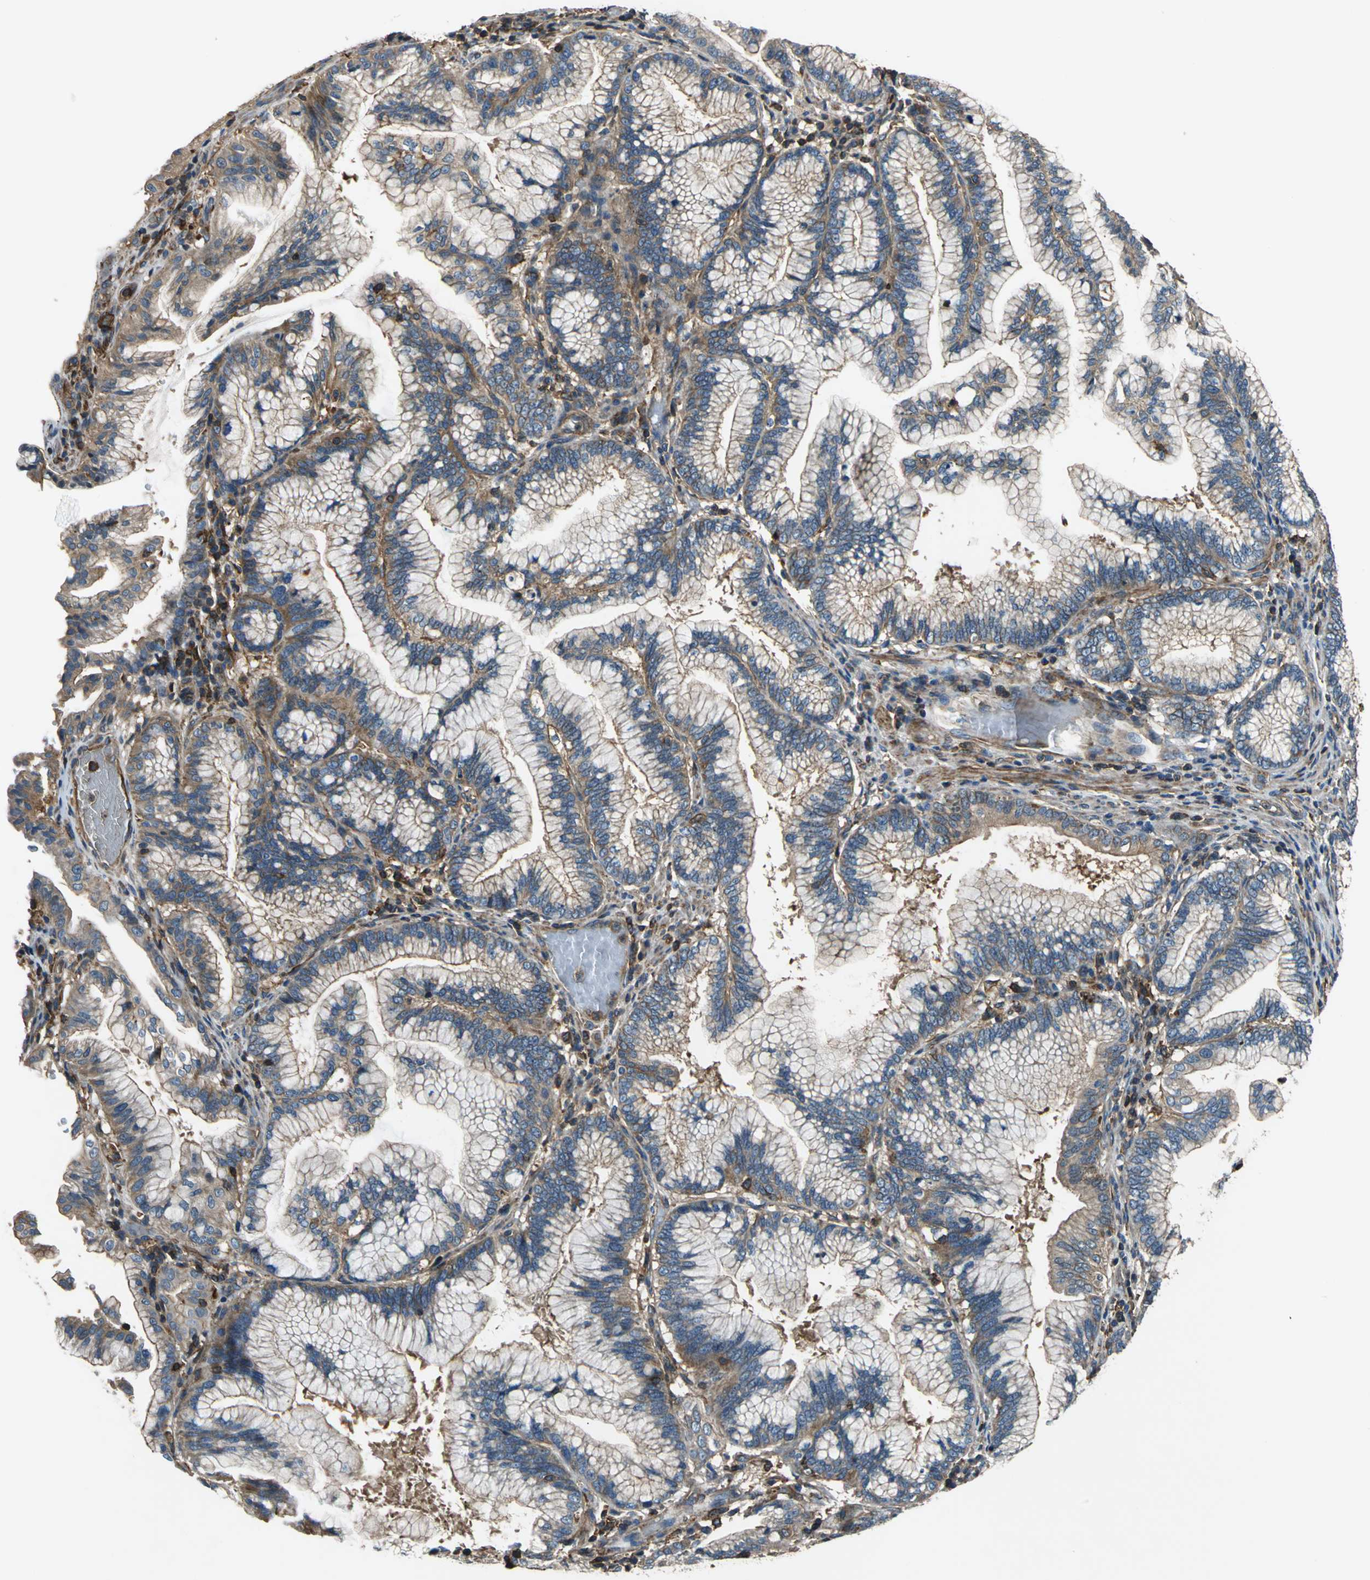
{"staining": {"intensity": "strong", "quantity": ">75%", "location": "cytoplasmic/membranous"}, "tissue": "pancreatic cancer", "cell_type": "Tumor cells", "image_type": "cancer", "snomed": [{"axis": "morphology", "description": "Adenocarcinoma, NOS"}, {"axis": "topography", "description": "Pancreas"}], "caption": "Protein staining displays strong cytoplasmic/membranous positivity in about >75% of tumor cells in adenocarcinoma (pancreatic).", "gene": "PARVA", "patient": {"sex": "female", "age": 64}}